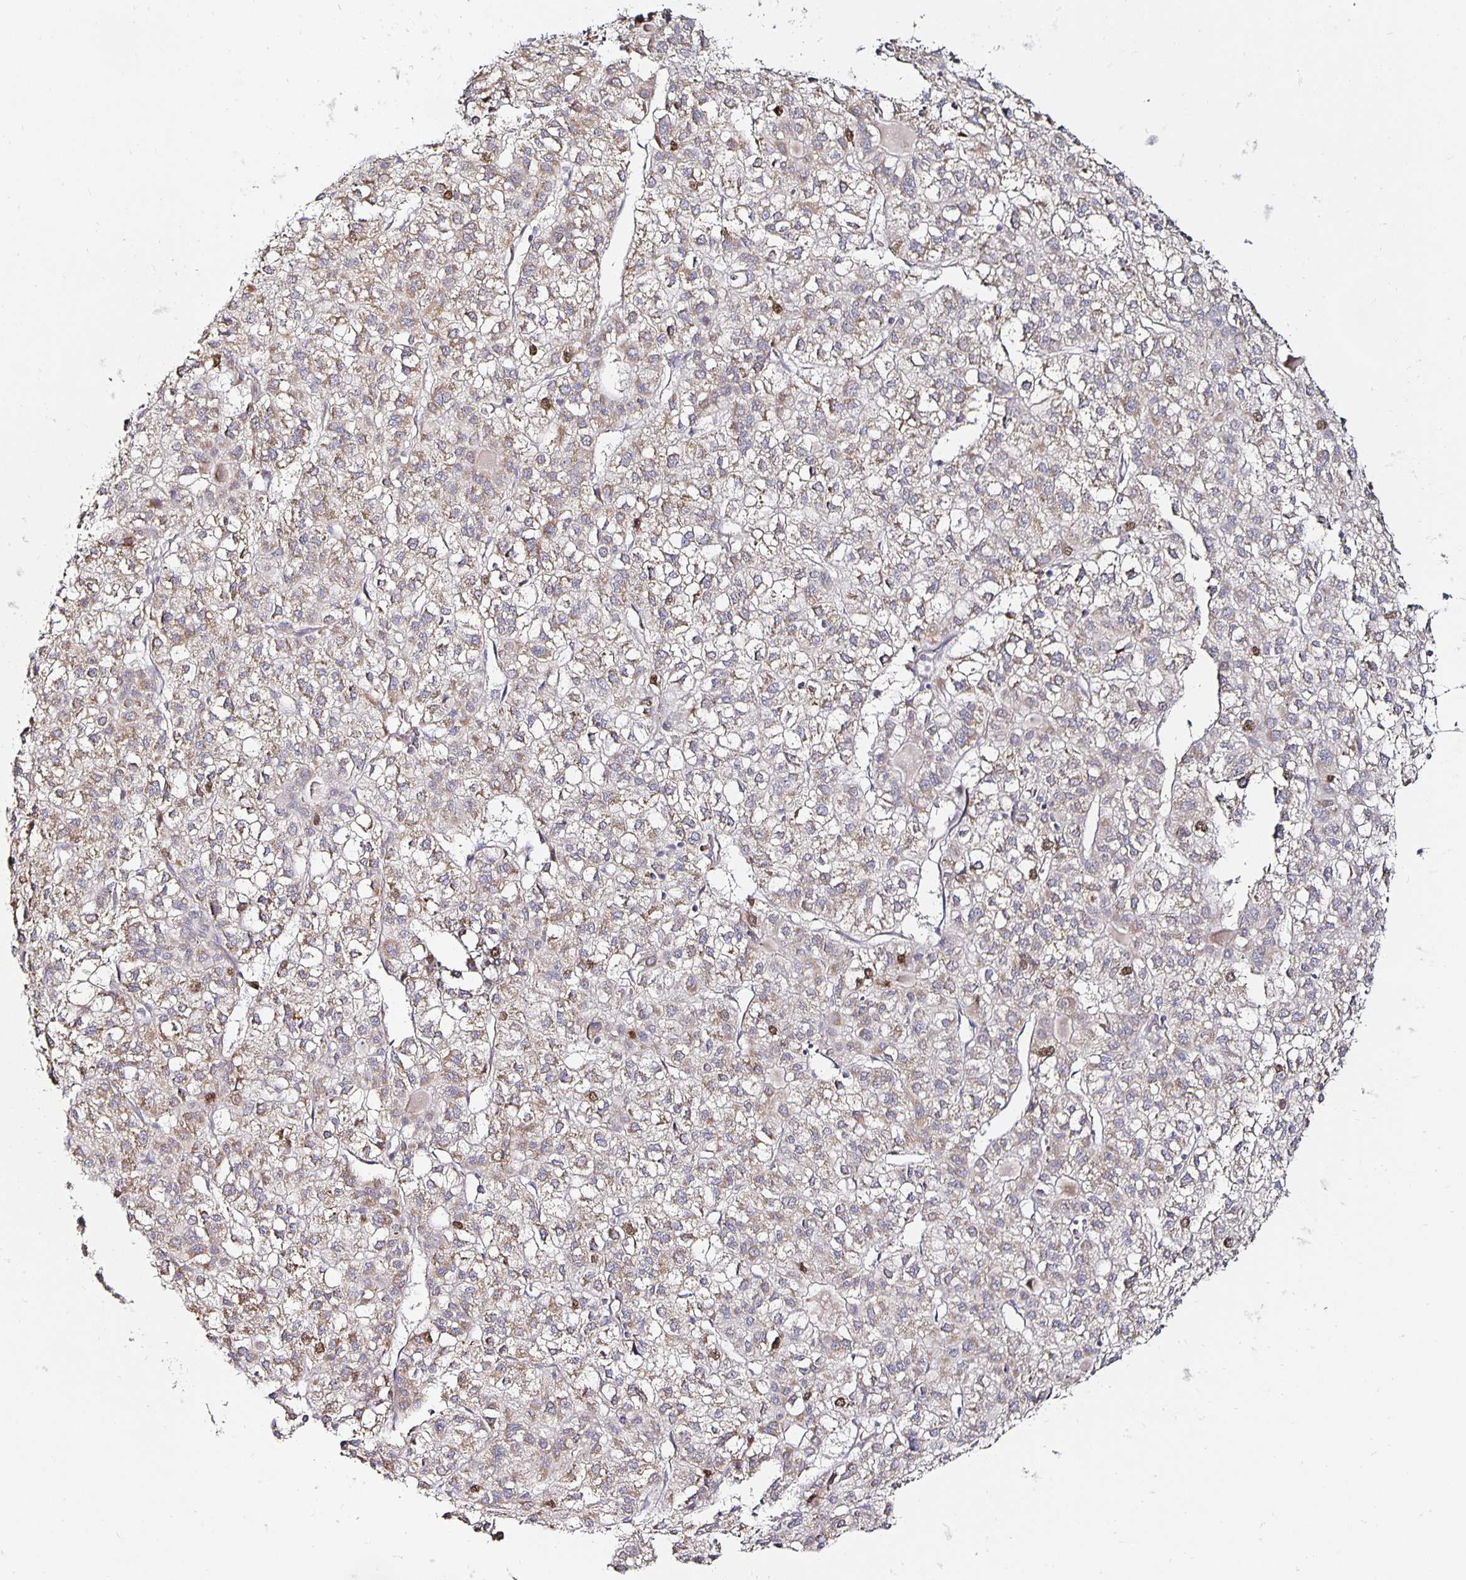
{"staining": {"intensity": "weak", "quantity": "25%-75%", "location": "cytoplasmic/membranous"}, "tissue": "liver cancer", "cell_type": "Tumor cells", "image_type": "cancer", "snomed": [{"axis": "morphology", "description": "Carcinoma, Hepatocellular, NOS"}, {"axis": "topography", "description": "Liver"}], "caption": "About 25%-75% of tumor cells in hepatocellular carcinoma (liver) show weak cytoplasmic/membranous protein positivity as visualized by brown immunohistochemical staining.", "gene": "ANLN", "patient": {"sex": "female", "age": 43}}